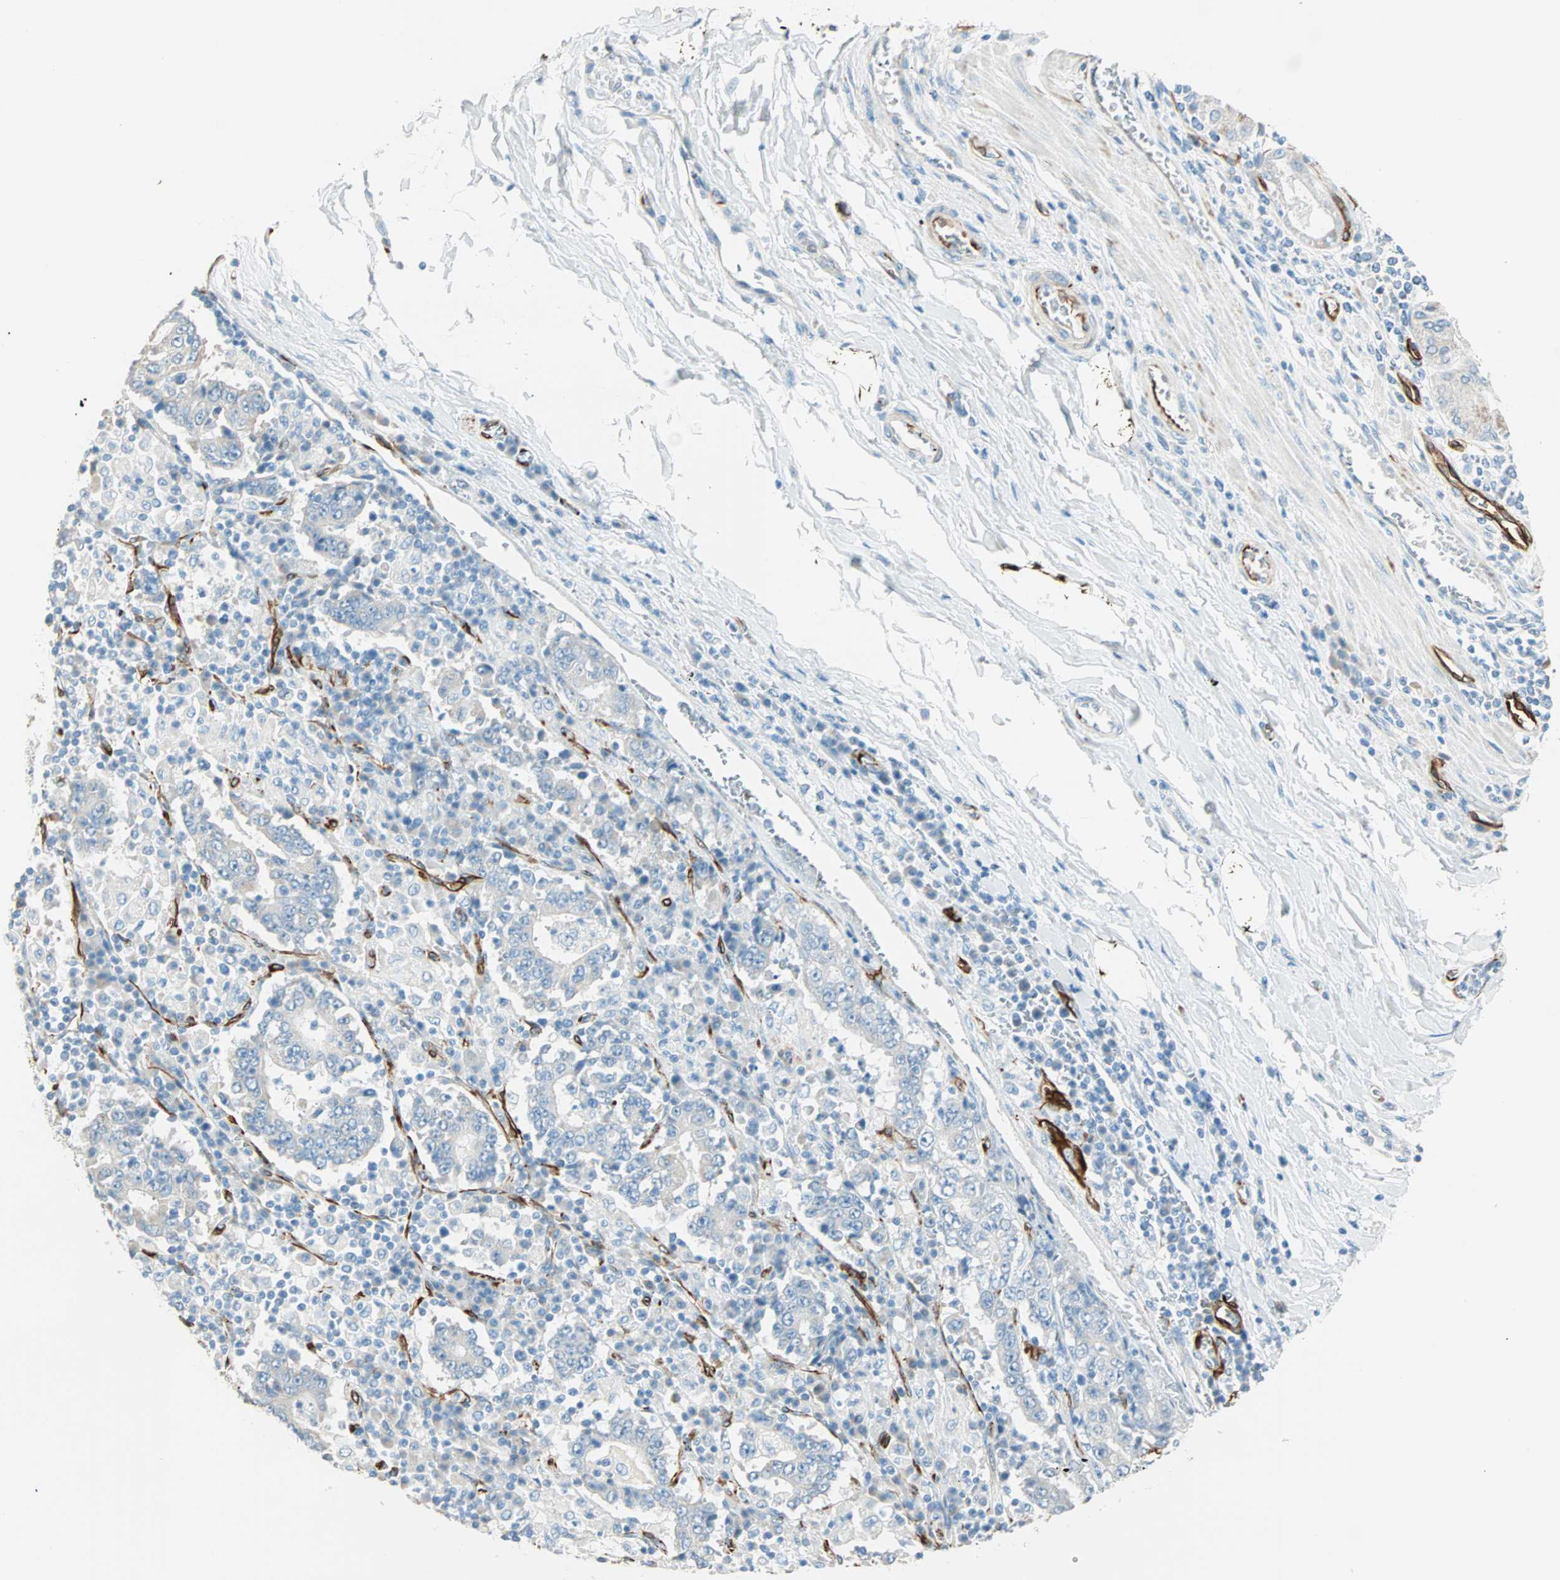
{"staining": {"intensity": "negative", "quantity": "none", "location": "none"}, "tissue": "stomach cancer", "cell_type": "Tumor cells", "image_type": "cancer", "snomed": [{"axis": "morphology", "description": "Normal tissue, NOS"}, {"axis": "morphology", "description": "Adenocarcinoma, NOS"}, {"axis": "topography", "description": "Stomach, upper"}, {"axis": "topography", "description": "Stomach"}], "caption": "Adenocarcinoma (stomach) was stained to show a protein in brown. There is no significant staining in tumor cells.", "gene": "NES", "patient": {"sex": "male", "age": 59}}